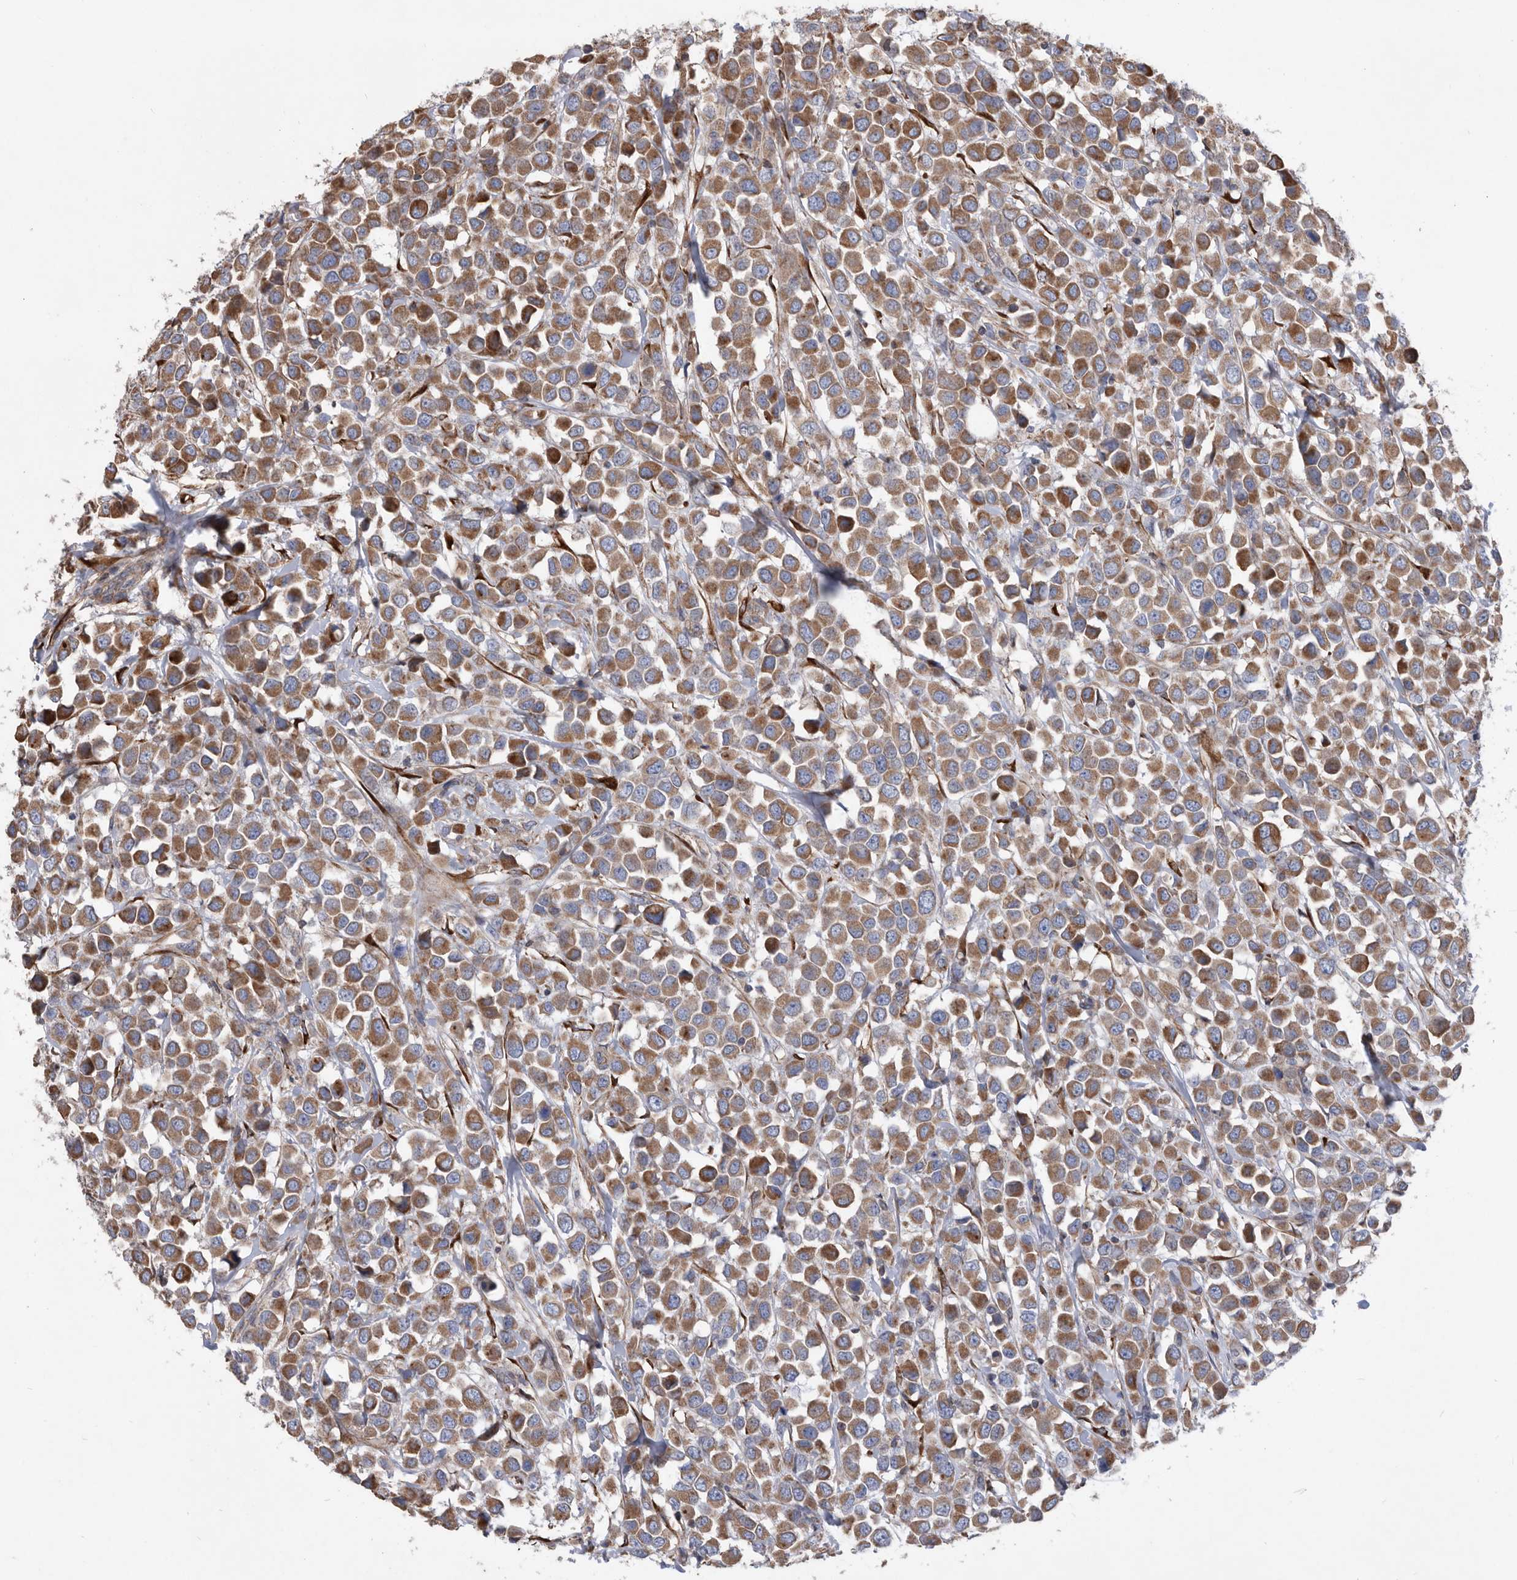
{"staining": {"intensity": "strong", "quantity": ">75%", "location": "cytoplasmic/membranous"}, "tissue": "breast cancer", "cell_type": "Tumor cells", "image_type": "cancer", "snomed": [{"axis": "morphology", "description": "Duct carcinoma"}, {"axis": "topography", "description": "Breast"}], "caption": "Breast cancer (infiltrating ductal carcinoma) stained with DAB (3,3'-diaminobenzidine) immunohistochemistry (IHC) displays high levels of strong cytoplasmic/membranous positivity in about >75% of tumor cells. (brown staining indicates protein expression, while blue staining denotes nuclei).", "gene": "ATP13A3", "patient": {"sex": "female", "age": 61}}